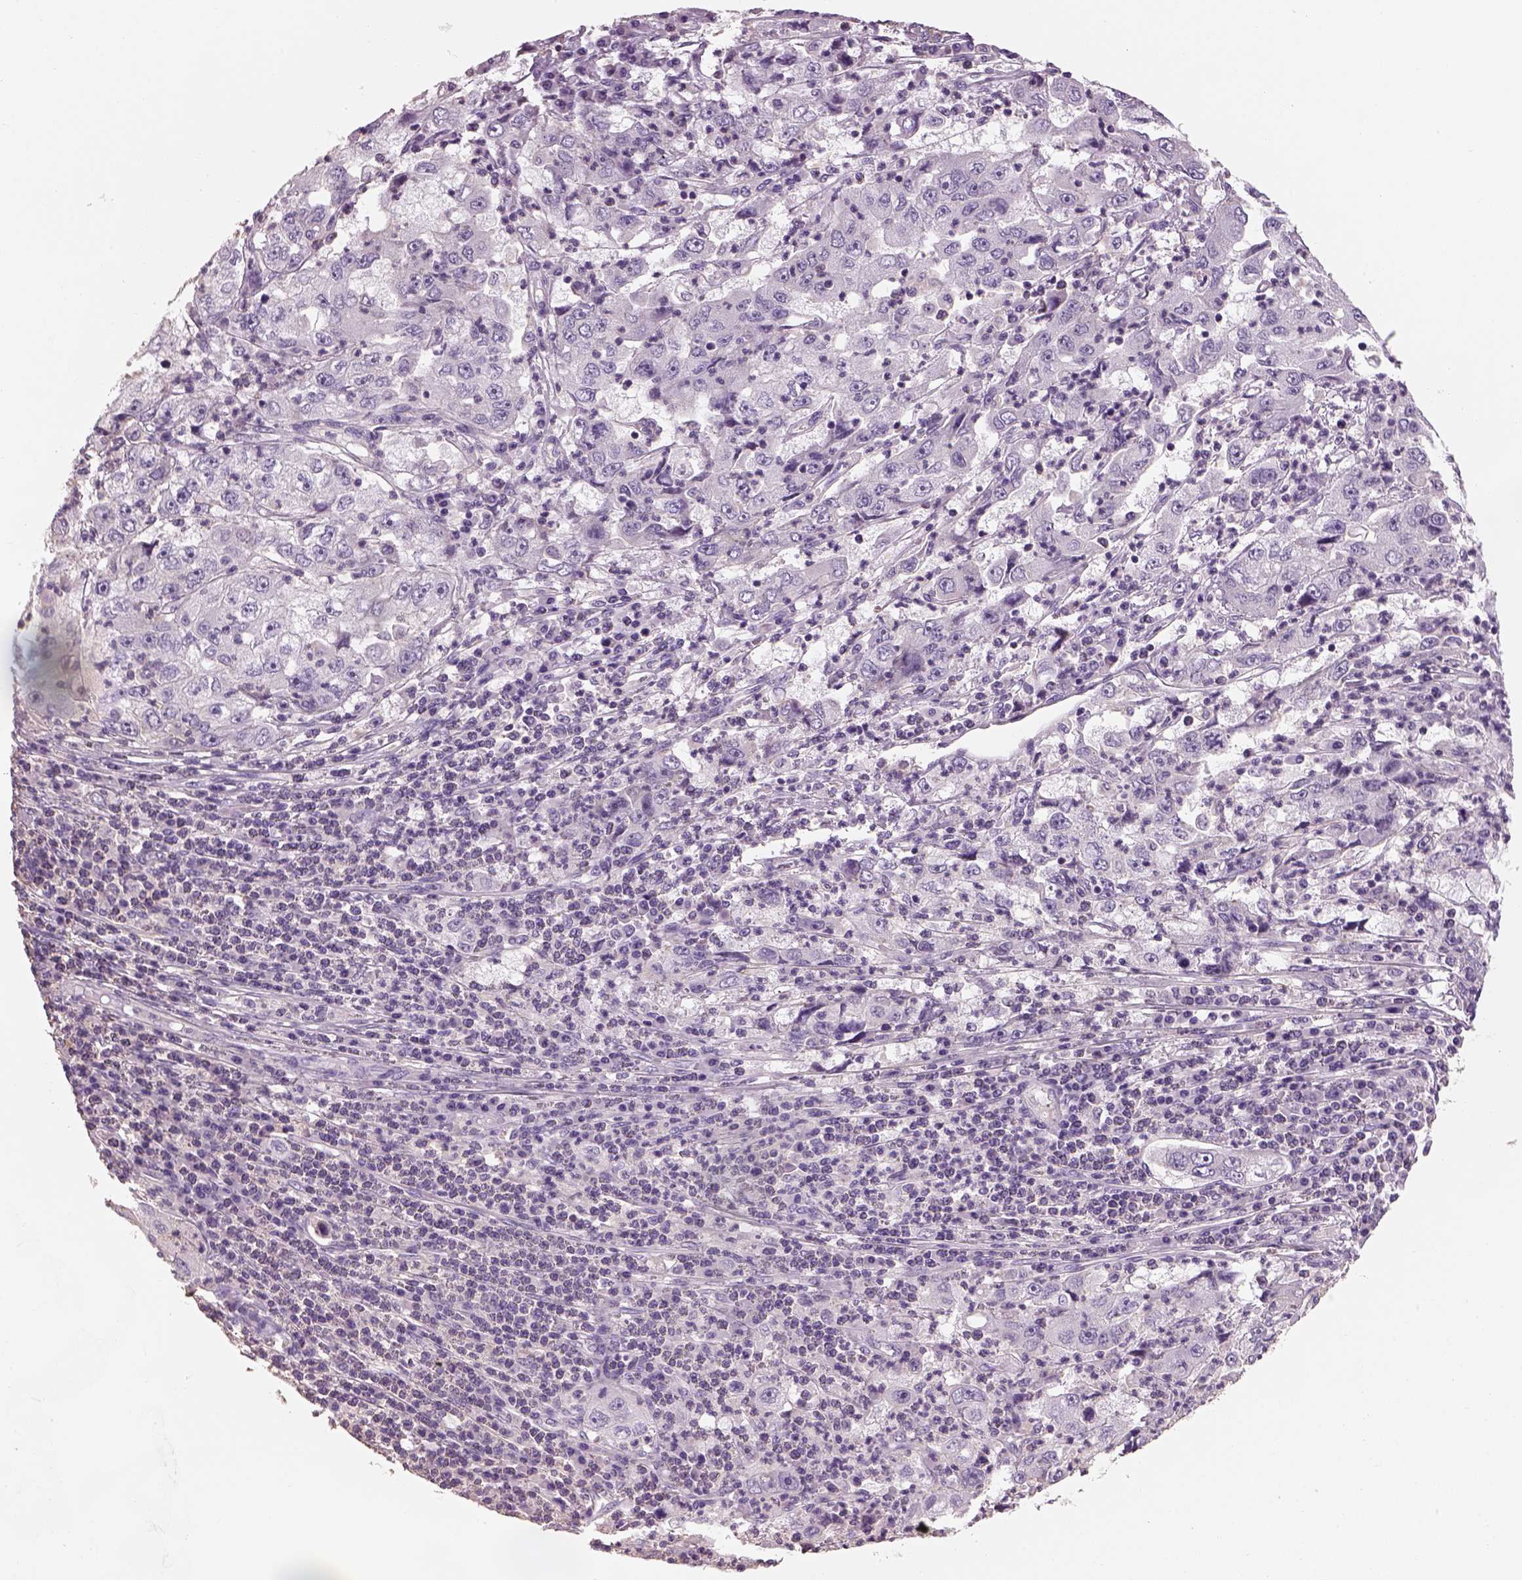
{"staining": {"intensity": "negative", "quantity": "none", "location": "none"}, "tissue": "cervical cancer", "cell_type": "Tumor cells", "image_type": "cancer", "snomed": [{"axis": "morphology", "description": "Squamous cell carcinoma, NOS"}, {"axis": "topography", "description": "Cervix"}], "caption": "An image of cervical squamous cell carcinoma stained for a protein shows no brown staining in tumor cells.", "gene": "OTUD6A", "patient": {"sex": "female", "age": 36}}